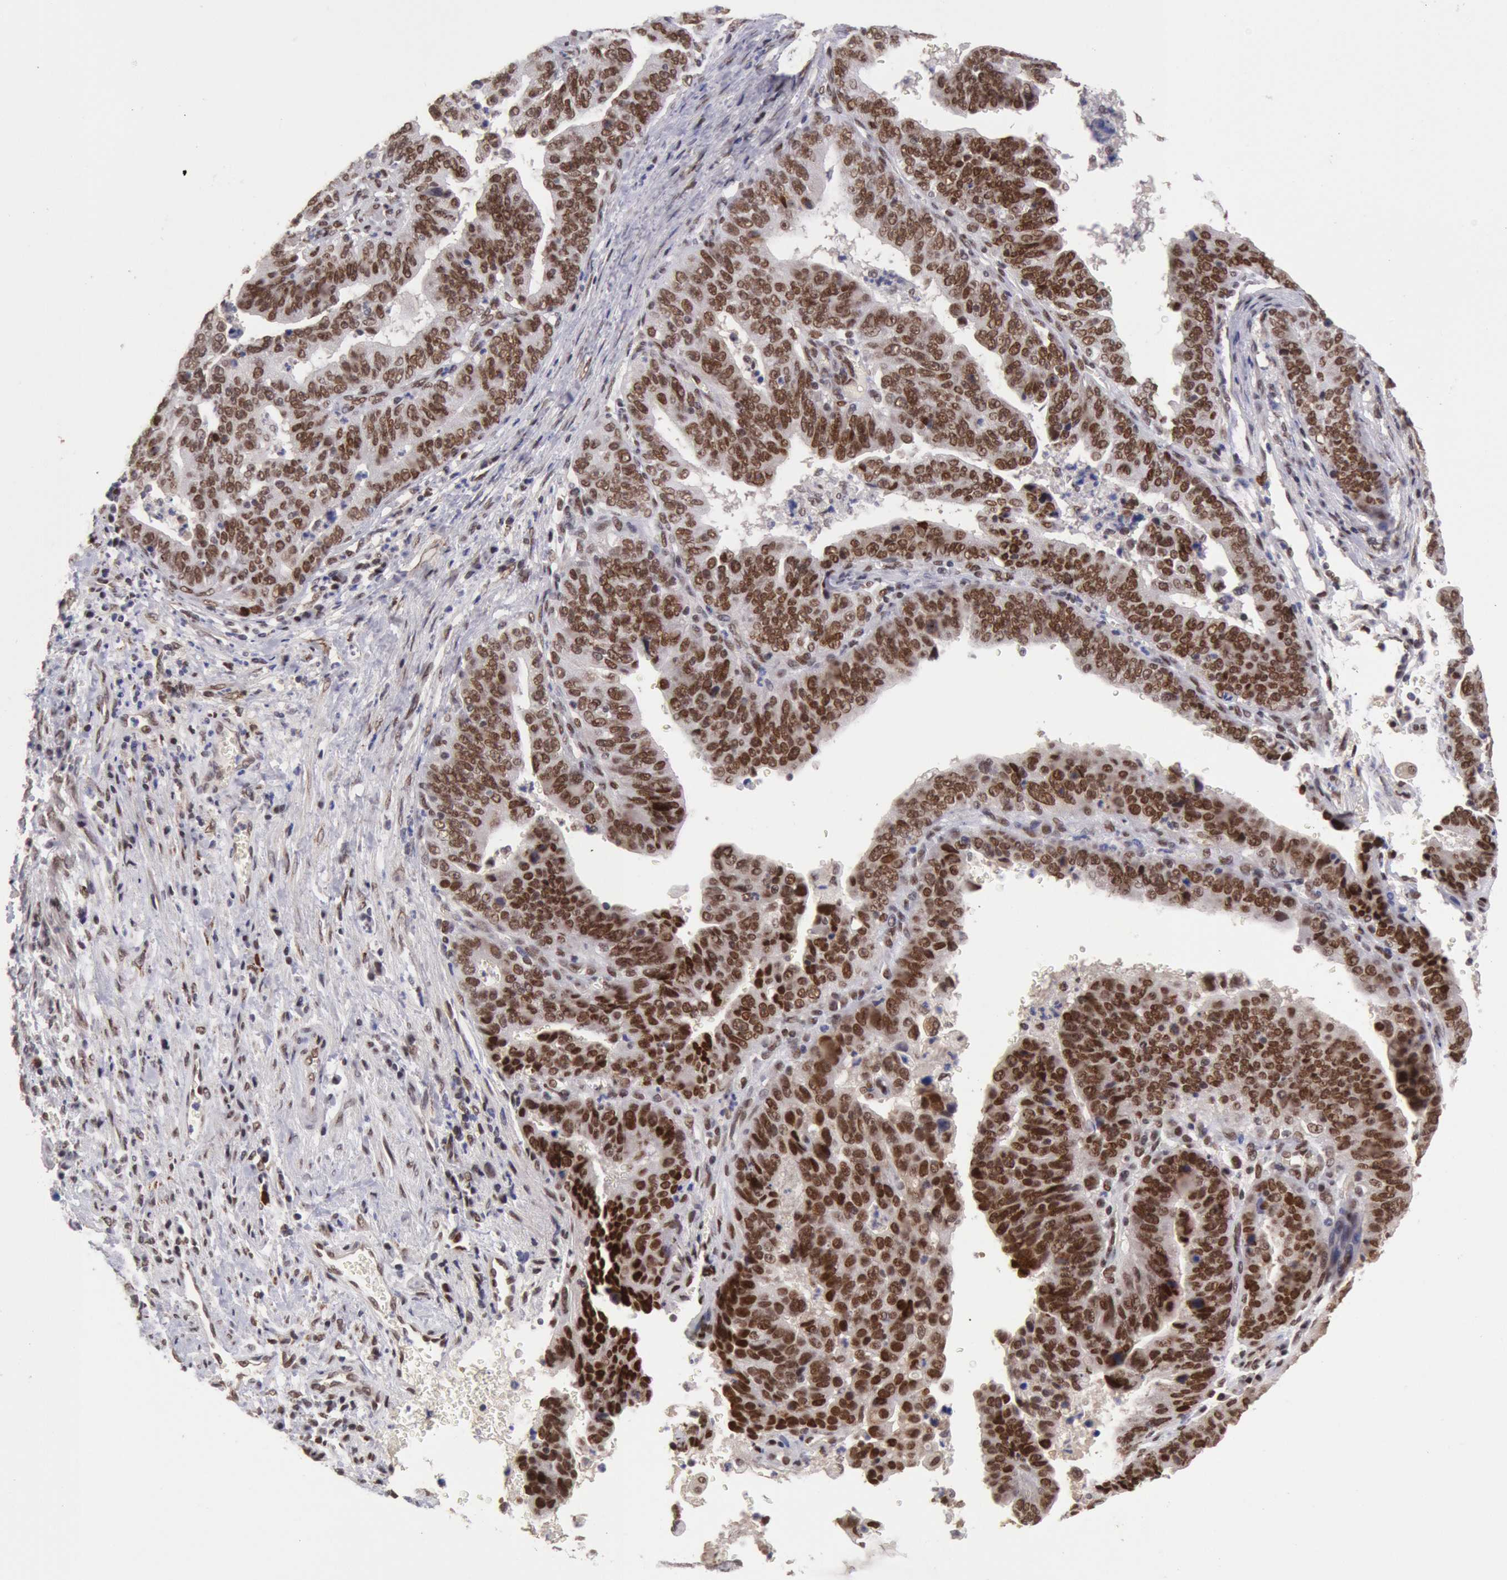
{"staining": {"intensity": "moderate", "quantity": ">75%", "location": "nuclear"}, "tissue": "stomach cancer", "cell_type": "Tumor cells", "image_type": "cancer", "snomed": [{"axis": "morphology", "description": "Adenocarcinoma, NOS"}, {"axis": "topography", "description": "Stomach, upper"}], "caption": "This image reveals immunohistochemistry staining of stomach adenocarcinoma, with medium moderate nuclear expression in approximately >75% of tumor cells.", "gene": "CDKN2B", "patient": {"sex": "female", "age": 50}}